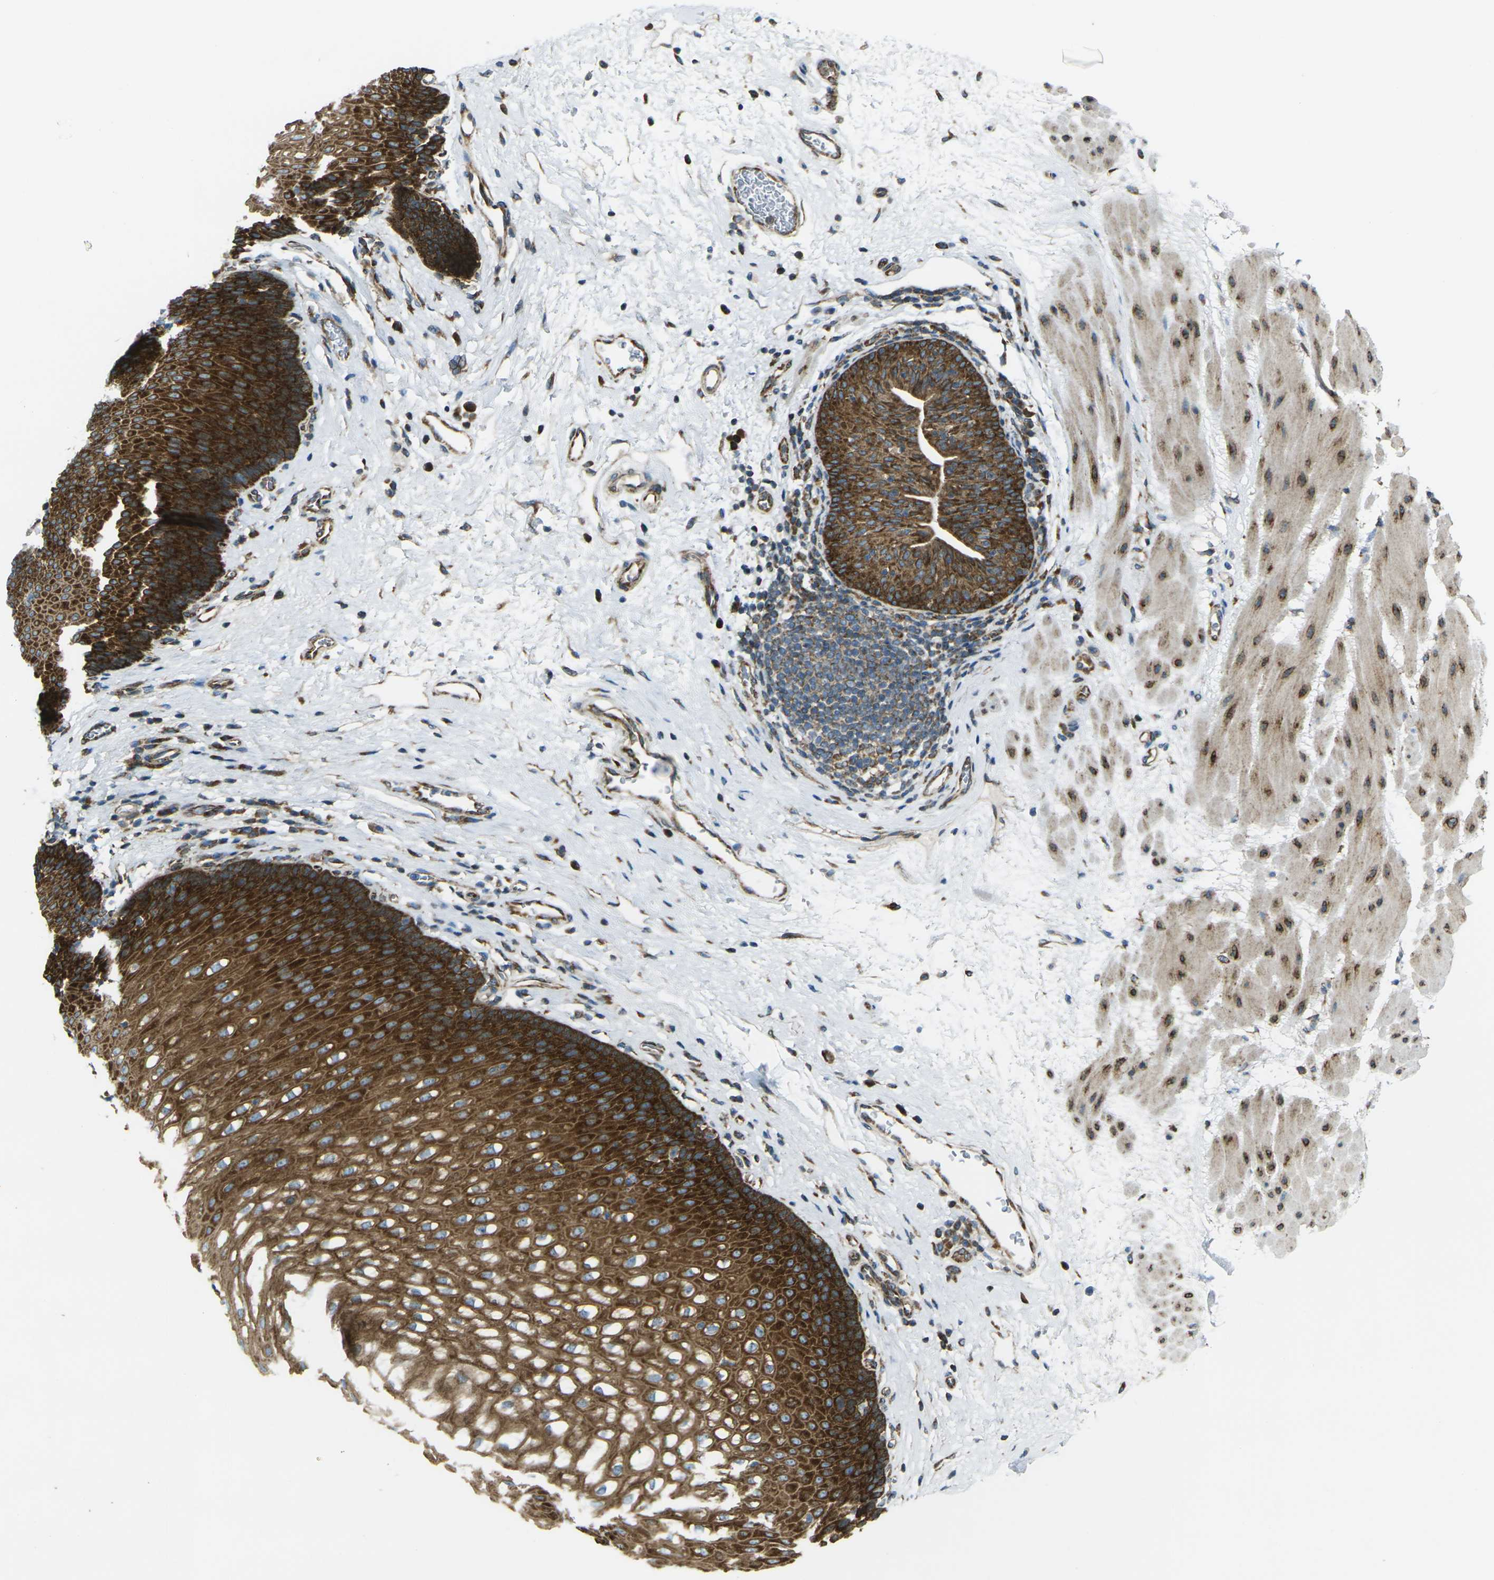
{"staining": {"intensity": "strong", "quantity": ">75%", "location": "cytoplasmic/membranous"}, "tissue": "esophagus", "cell_type": "Squamous epithelial cells", "image_type": "normal", "snomed": [{"axis": "morphology", "description": "Normal tissue, NOS"}, {"axis": "topography", "description": "Esophagus"}], "caption": "Human esophagus stained for a protein (brown) displays strong cytoplasmic/membranous positive positivity in approximately >75% of squamous epithelial cells.", "gene": "CELSR2", "patient": {"sex": "male", "age": 48}}